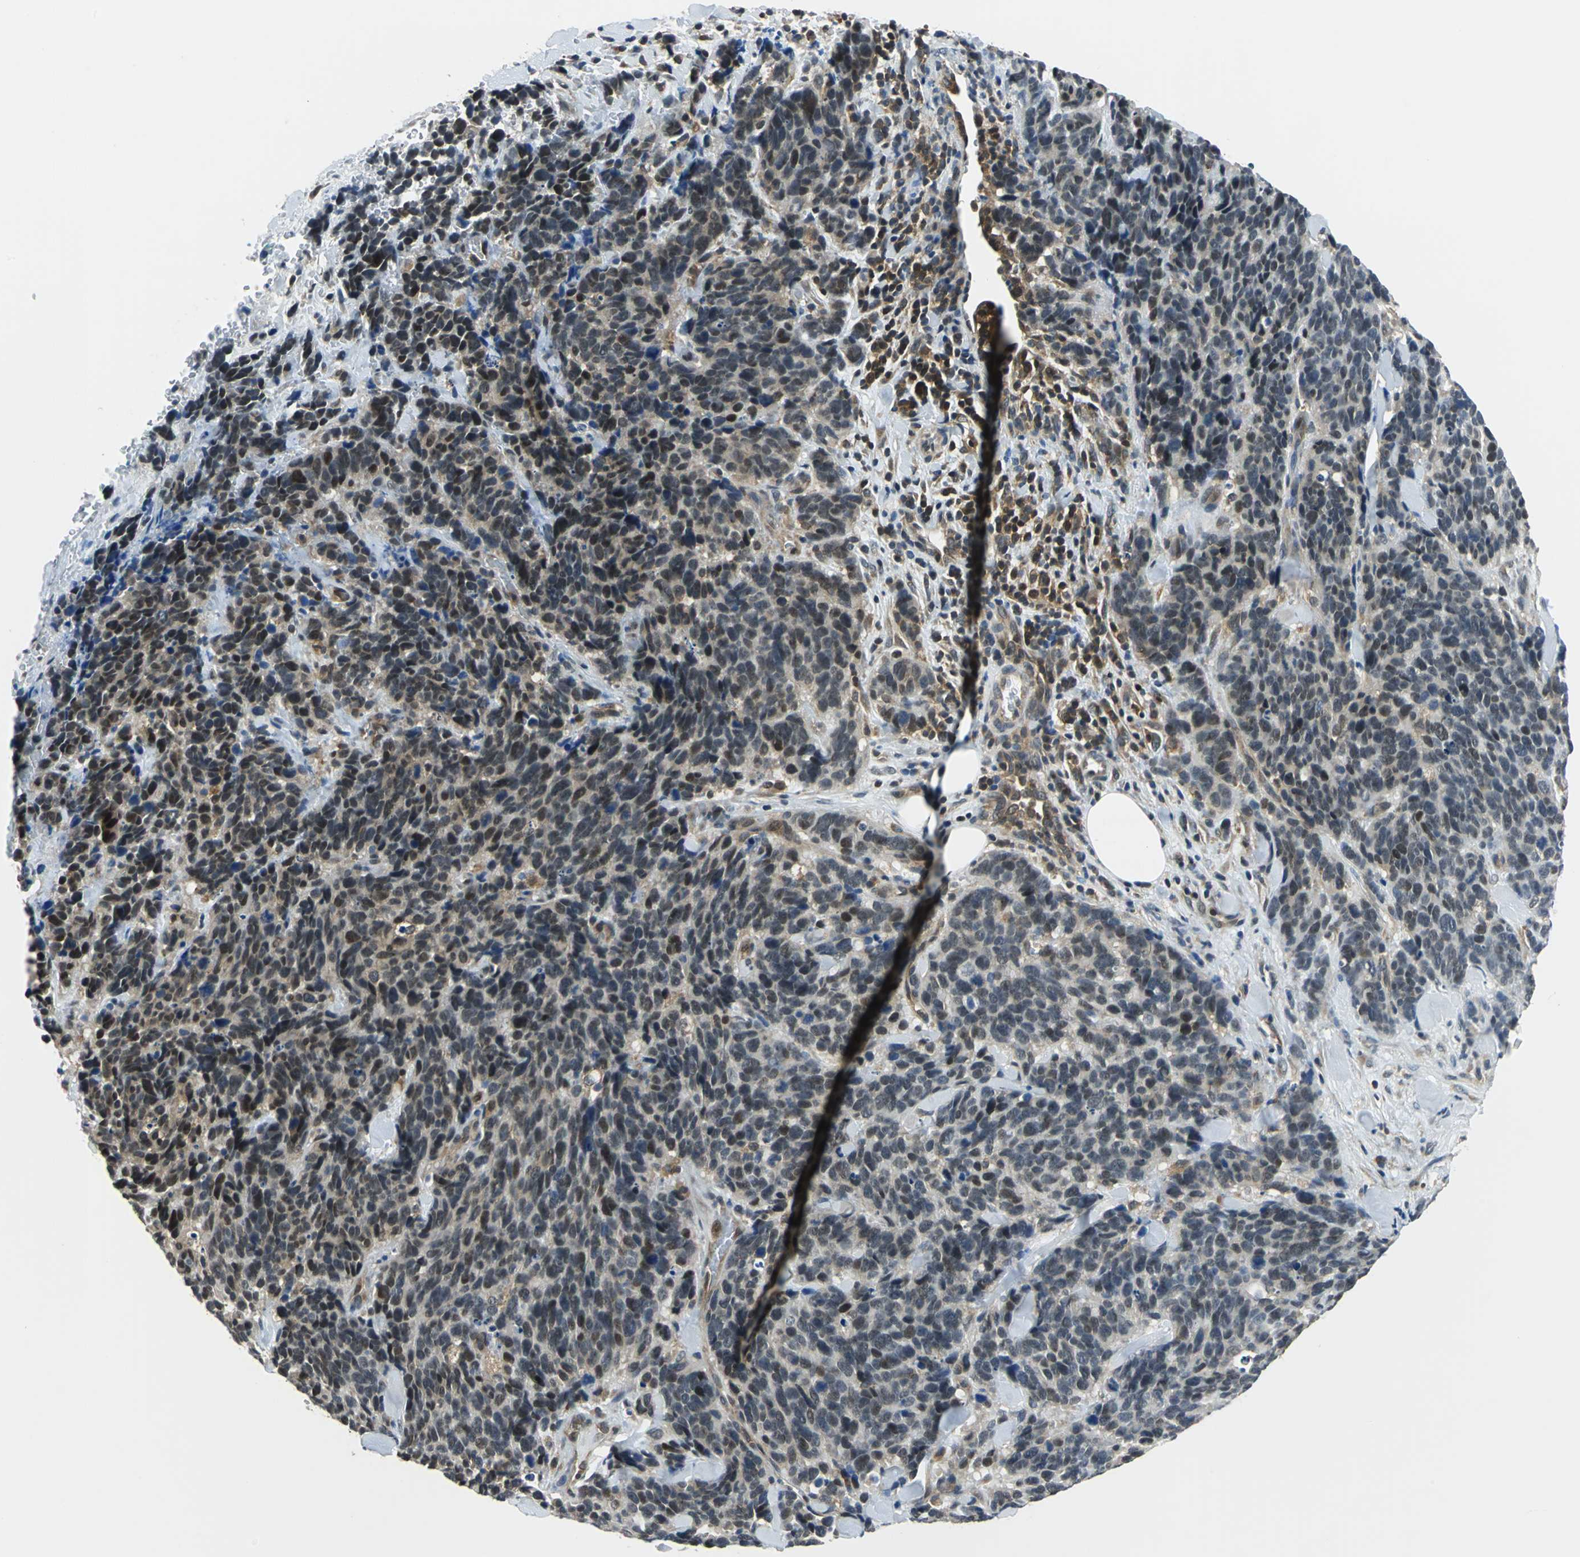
{"staining": {"intensity": "moderate", "quantity": "<25%", "location": "nuclear"}, "tissue": "lung cancer", "cell_type": "Tumor cells", "image_type": "cancer", "snomed": [{"axis": "morphology", "description": "Neoplasm, malignant, NOS"}, {"axis": "topography", "description": "Lung"}], "caption": "Moderate nuclear protein positivity is seen in approximately <25% of tumor cells in lung cancer (neoplasm (malignant)).", "gene": "ARPC3", "patient": {"sex": "female", "age": 58}}